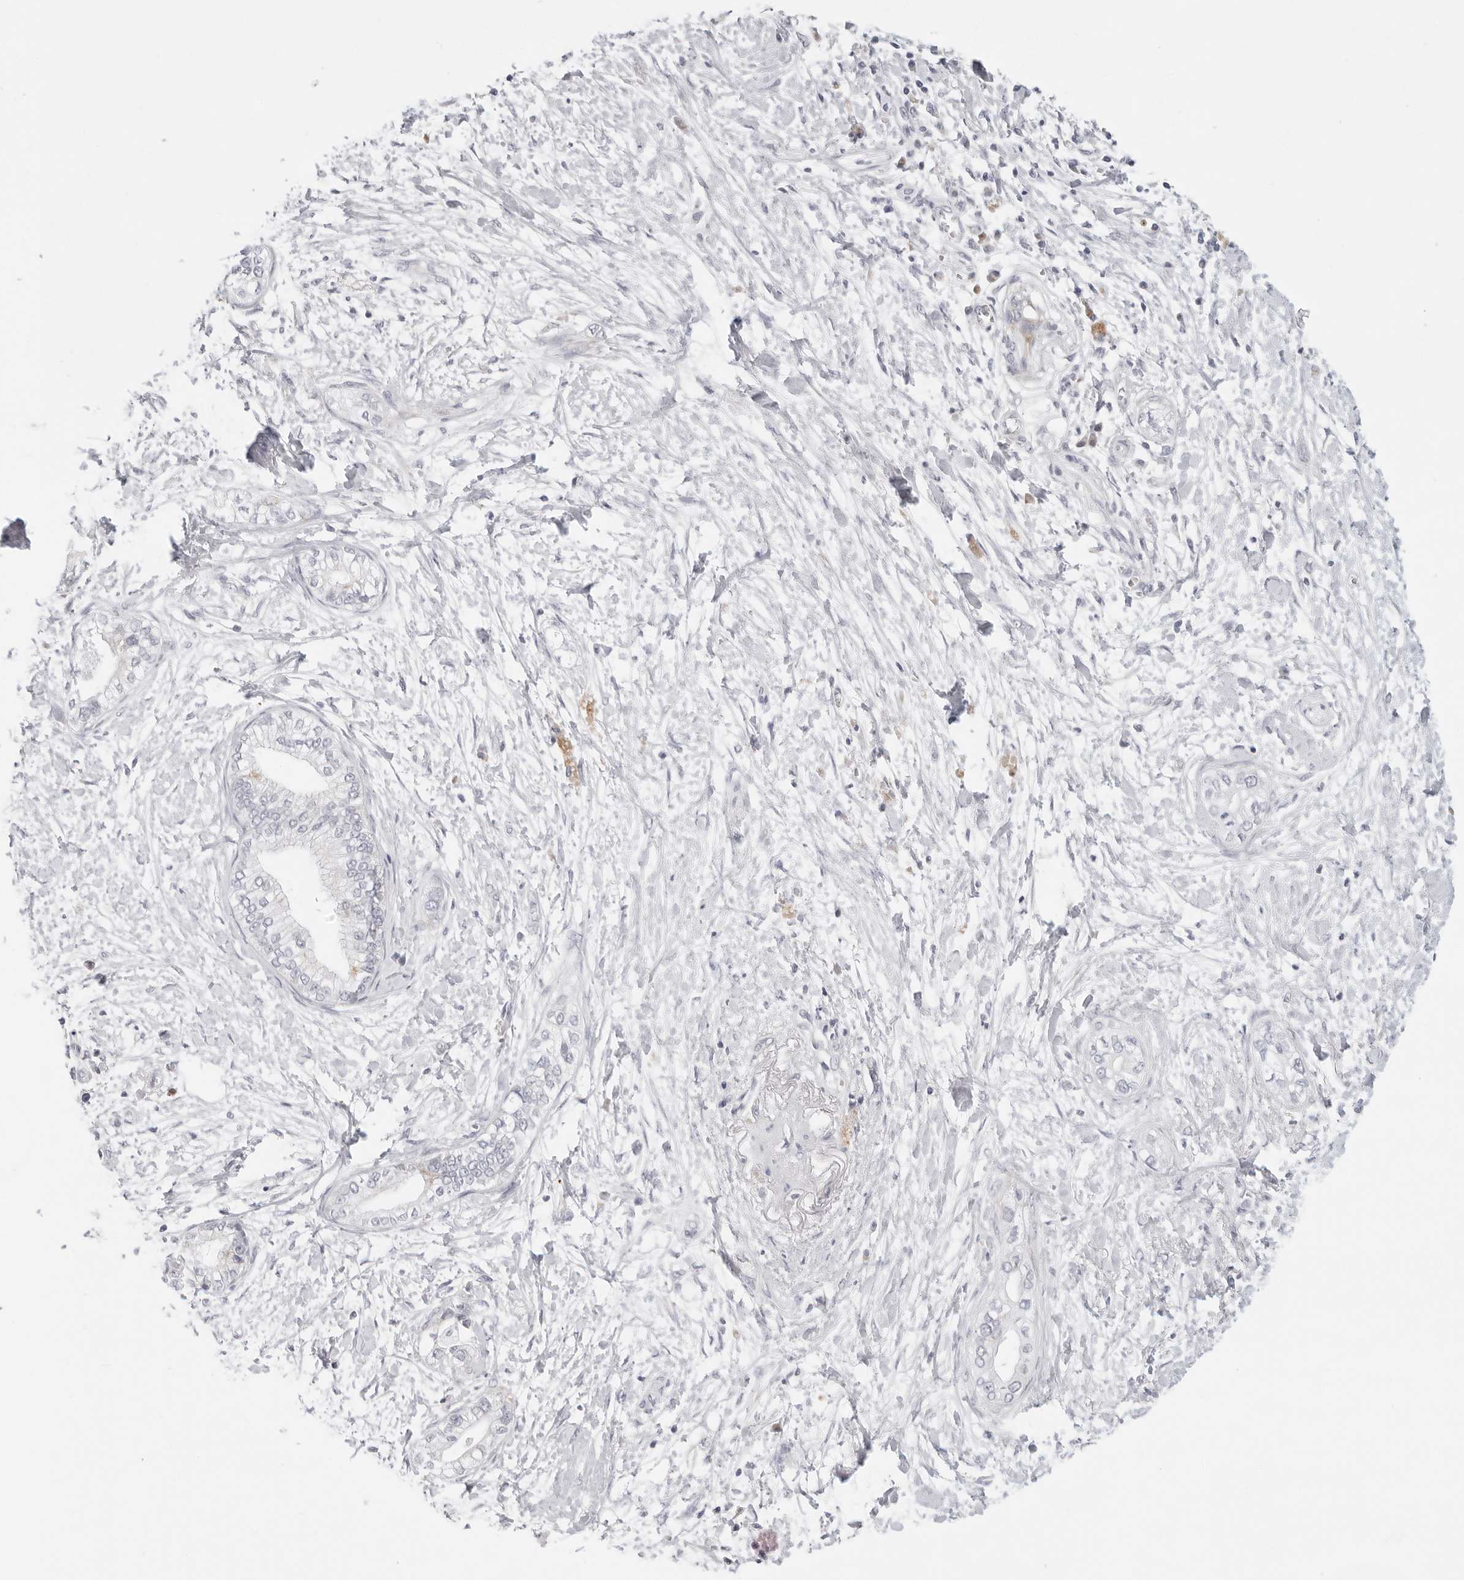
{"staining": {"intensity": "weak", "quantity": "<25%", "location": "cytoplasmic/membranous"}, "tissue": "pancreatic cancer", "cell_type": "Tumor cells", "image_type": "cancer", "snomed": [{"axis": "morphology", "description": "Adenocarcinoma, NOS"}, {"axis": "topography", "description": "Pancreas"}], "caption": "Photomicrograph shows no protein positivity in tumor cells of pancreatic adenocarcinoma tissue.", "gene": "CIART", "patient": {"sex": "male", "age": 68}}